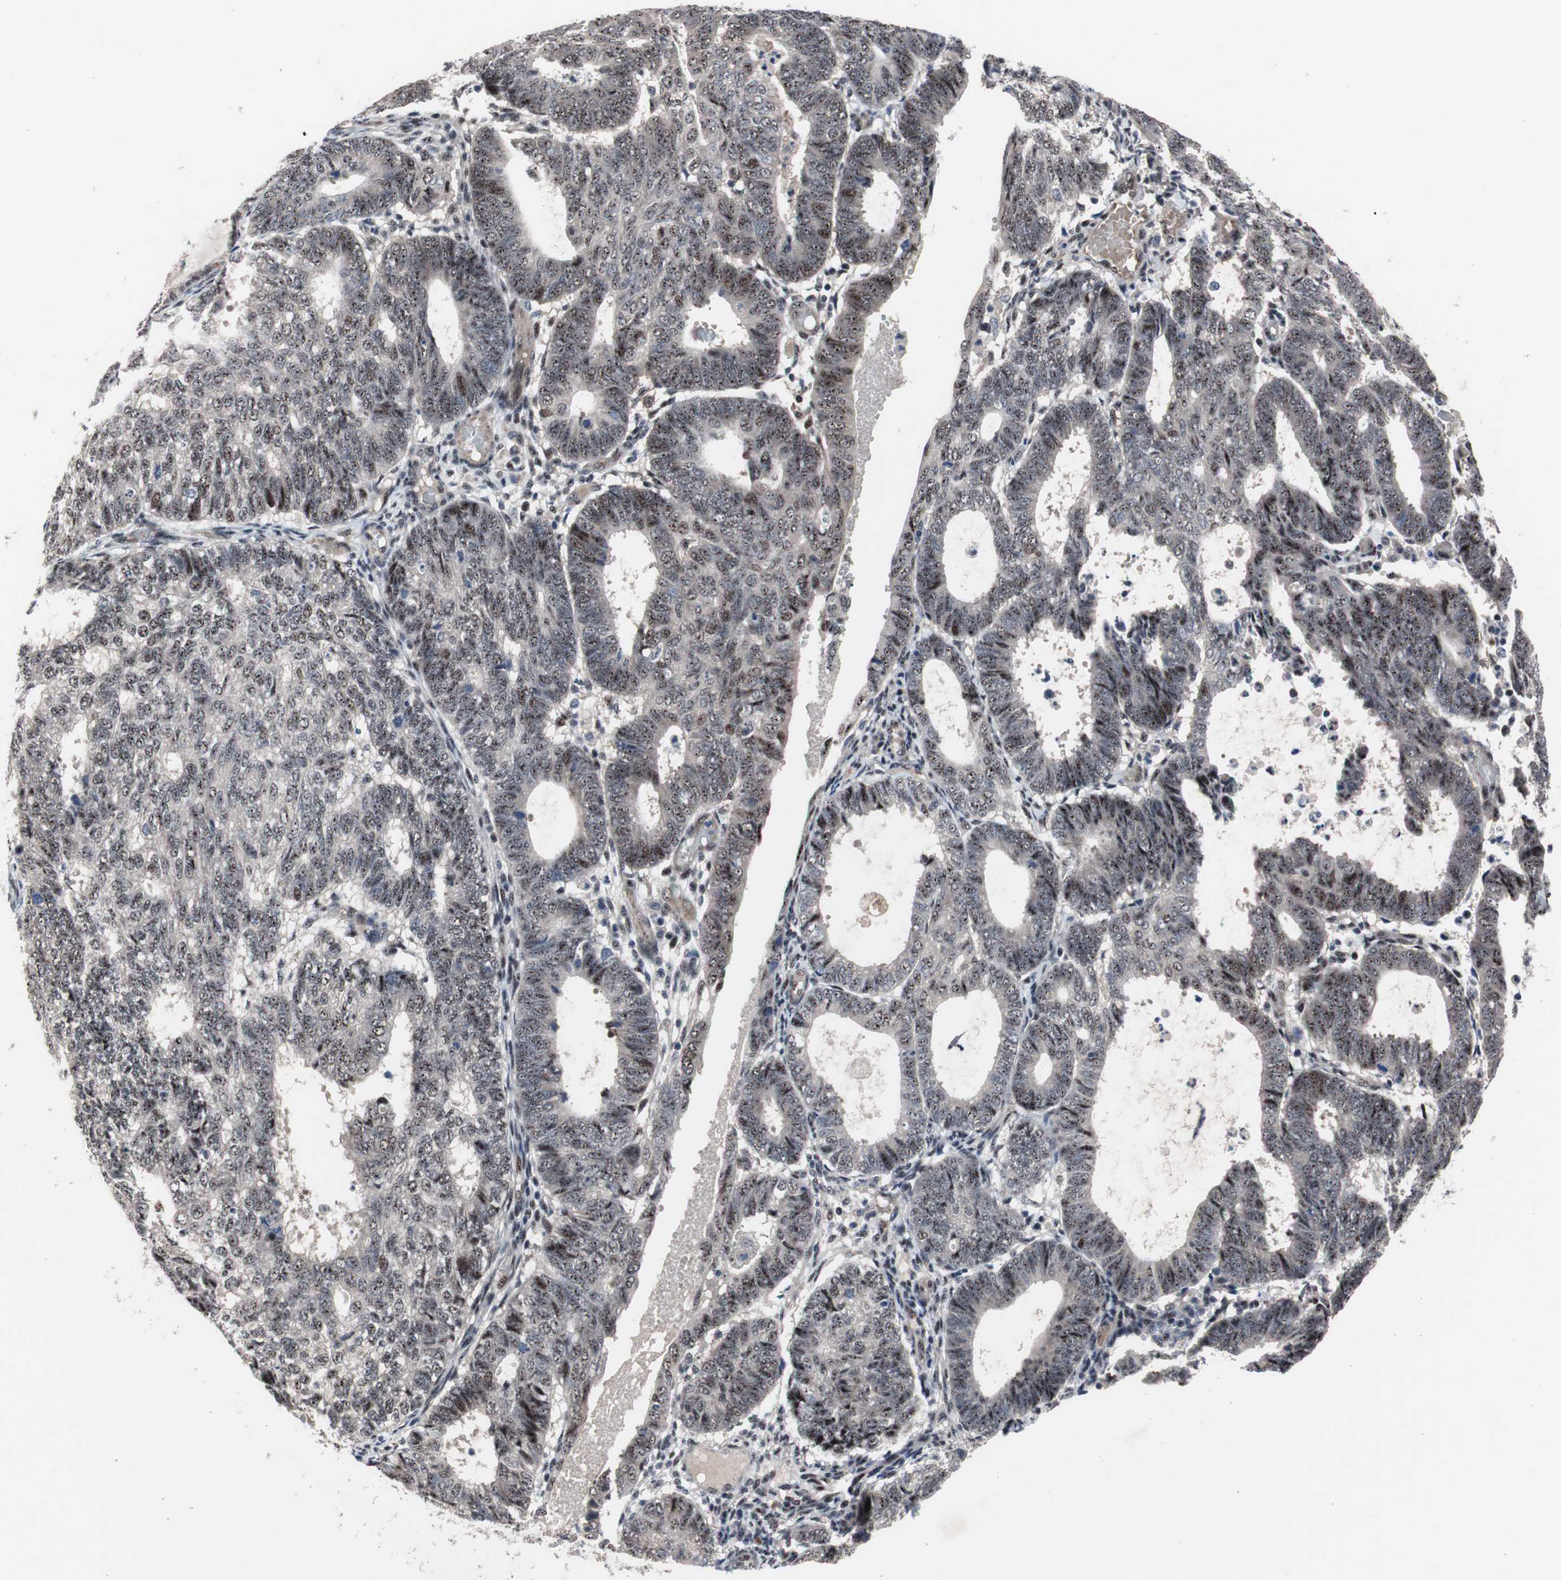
{"staining": {"intensity": "moderate", "quantity": ">75%", "location": "nuclear"}, "tissue": "endometrial cancer", "cell_type": "Tumor cells", "image_type": "cancer", "snomed": [{"axis": "morphology", "description": "Adenocarcinoma, NOS"}, {"axis": "topography", "description": "Uterus"}], "caption": "Endometrial adenocarcinoma stained for a protein demonstrates moderate nuclear positivity in tumor cells. The staining is performed using DAB brown chromogen to label protein expression. The nuclei are counter-stained blue using hematoxylin.", "gene": "SOX7", "patient": {"sex": "female", "age": 60}}